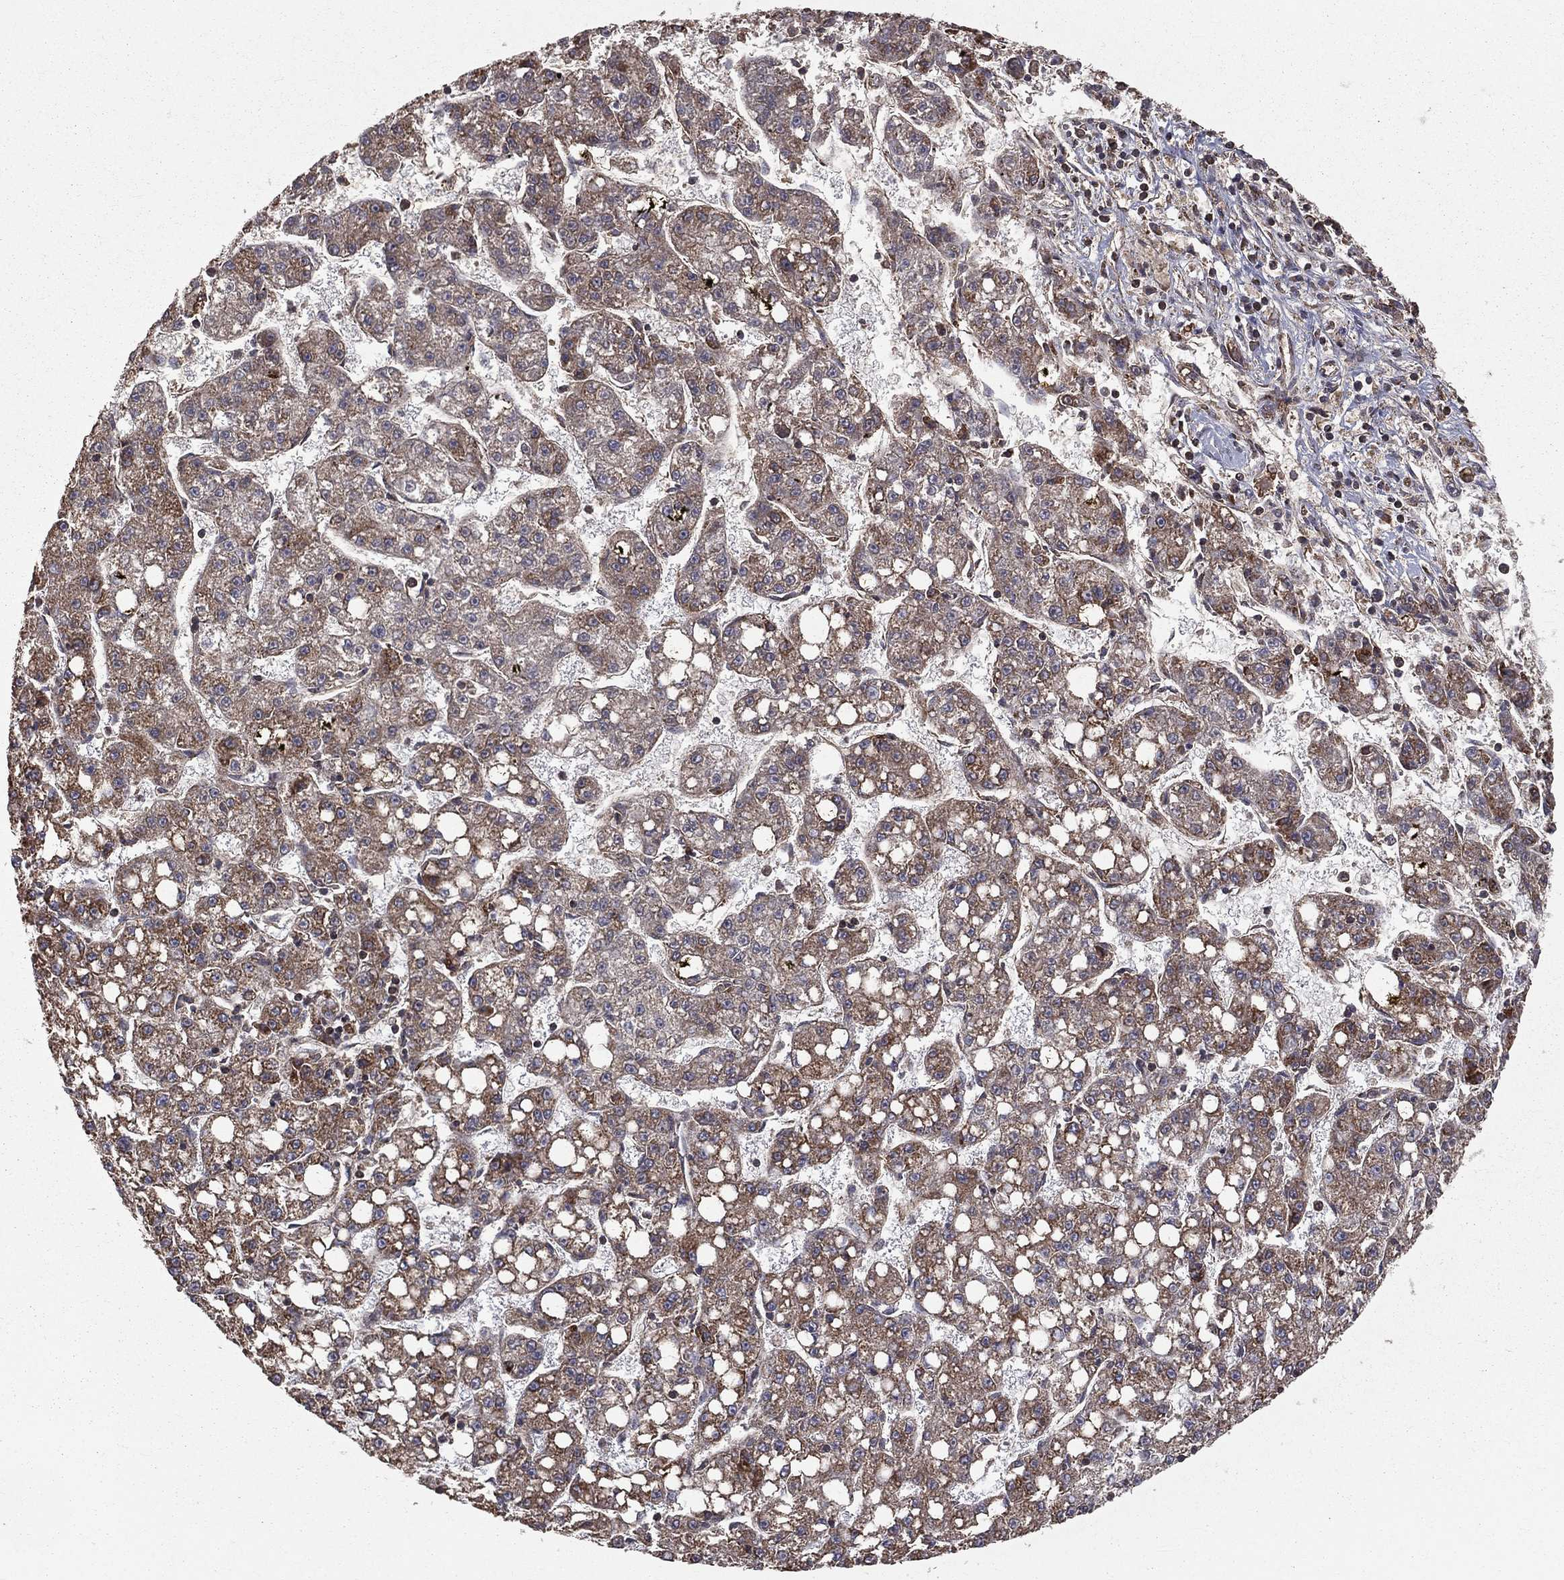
{"staining": {"intensity": "moderate", "quantity": ">75%", "location": "cytoplasmic/membranous"}, "tissue": "liver cancer", "cell_type": "Tumor cells", "image_type": "cancer", "snomed": [{"axis": "morphology", "description": "Carcinoma, Hepatocellular, NOS"}, {"axis": "topography", "description": "Liver"}], "caption": "Immunohistochemical staining of human liver hepatocellular carcinoma demonstrates medium levels of moderate cytoplasmic/membranous expression in about >75% of tumor cells.", "gene": "OLFML1", "patient": {"sex": "female", "age": 65}}